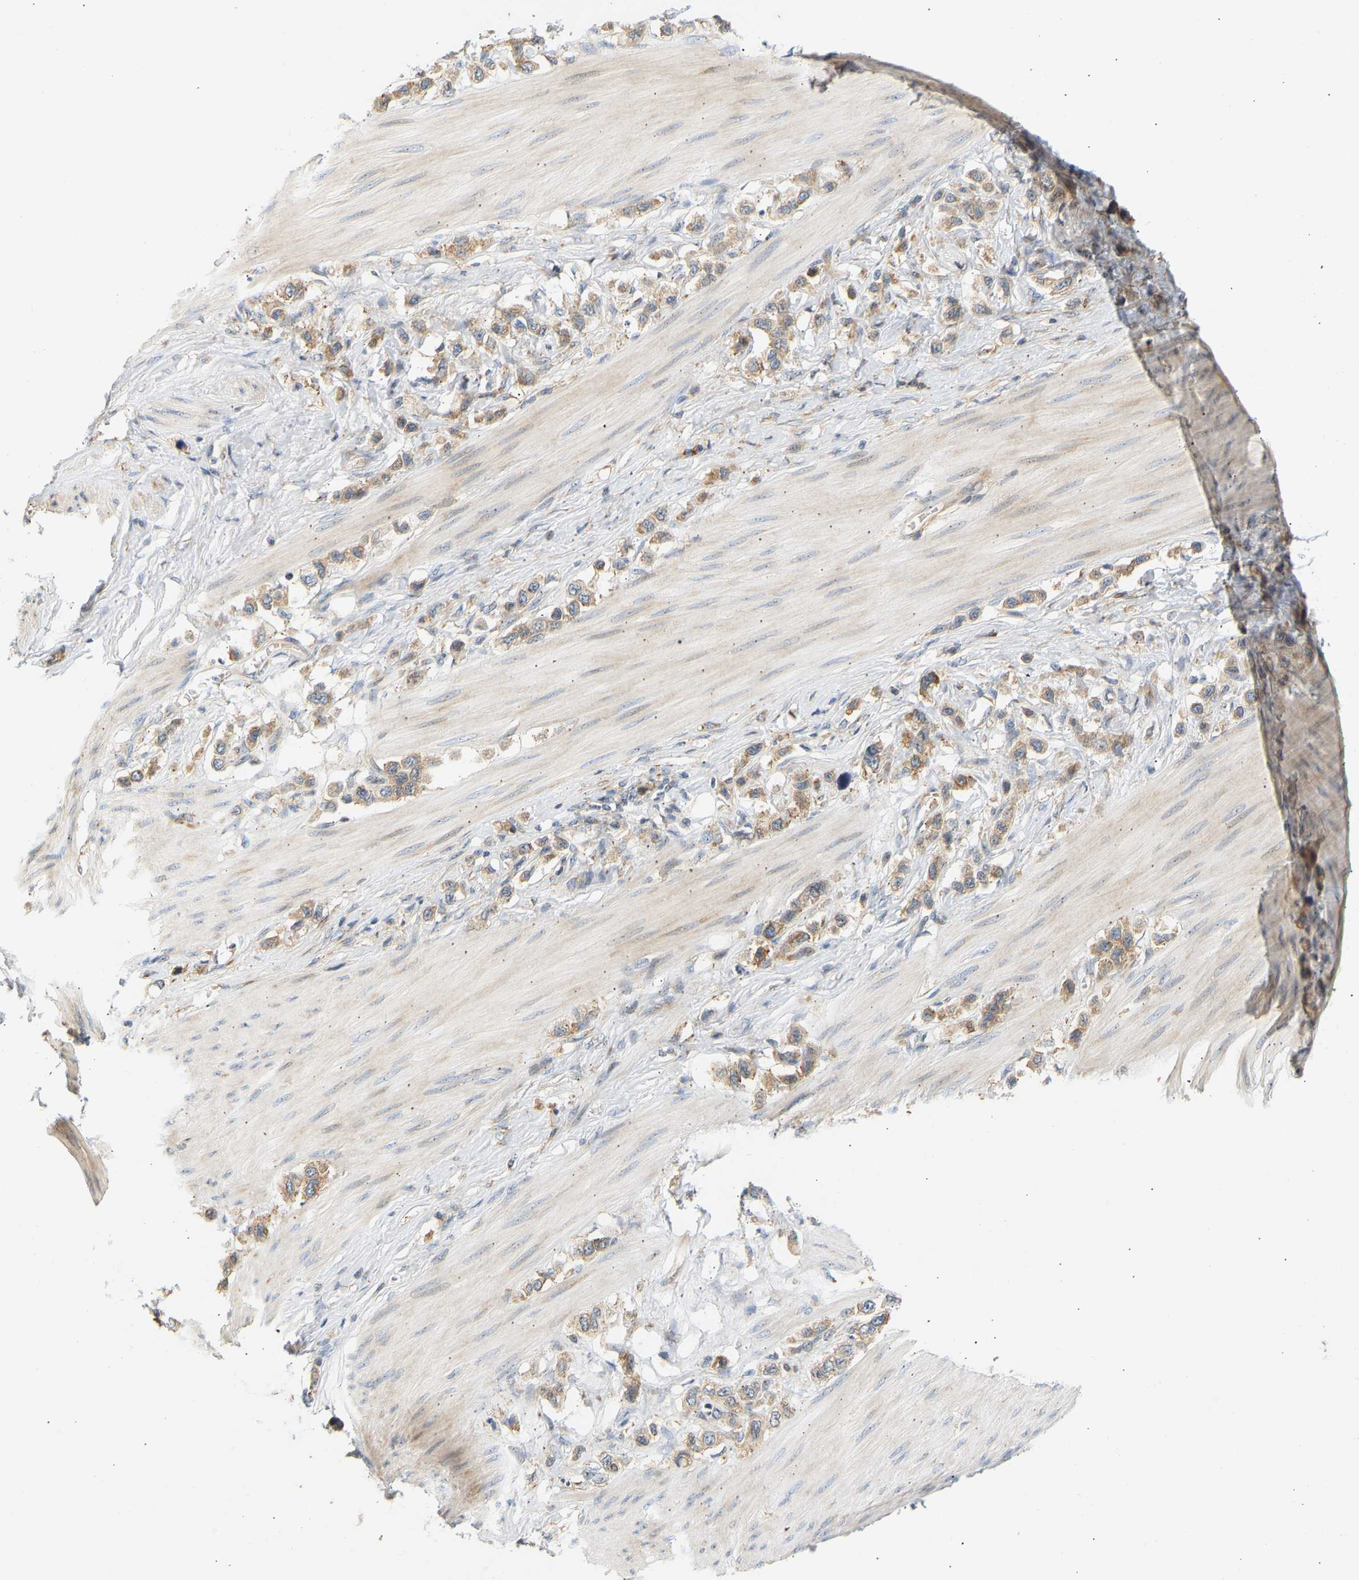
{"staining": {"intensity": "moderate", "quantity": ">75%", "location": "cytoplasmic/membranous"}, "tissue": "stomach cancer", "cell_type": "Tumor cells", "image_type": "cancer", "snomed": [{"axis": "morphology", "description": "Adenocarcinoma, NOS"}, {"axis": "topography", "description": "Stomach"}], "caption": "This micrograph exhibits immunohistochemistry staining of human stomach adenocarcinoma, with medium moderate cytoplasmic/membranous staining in about >75% of tumor cells.", "gene": "RPS14", "patient": {"sex": "female", "age": 65}}